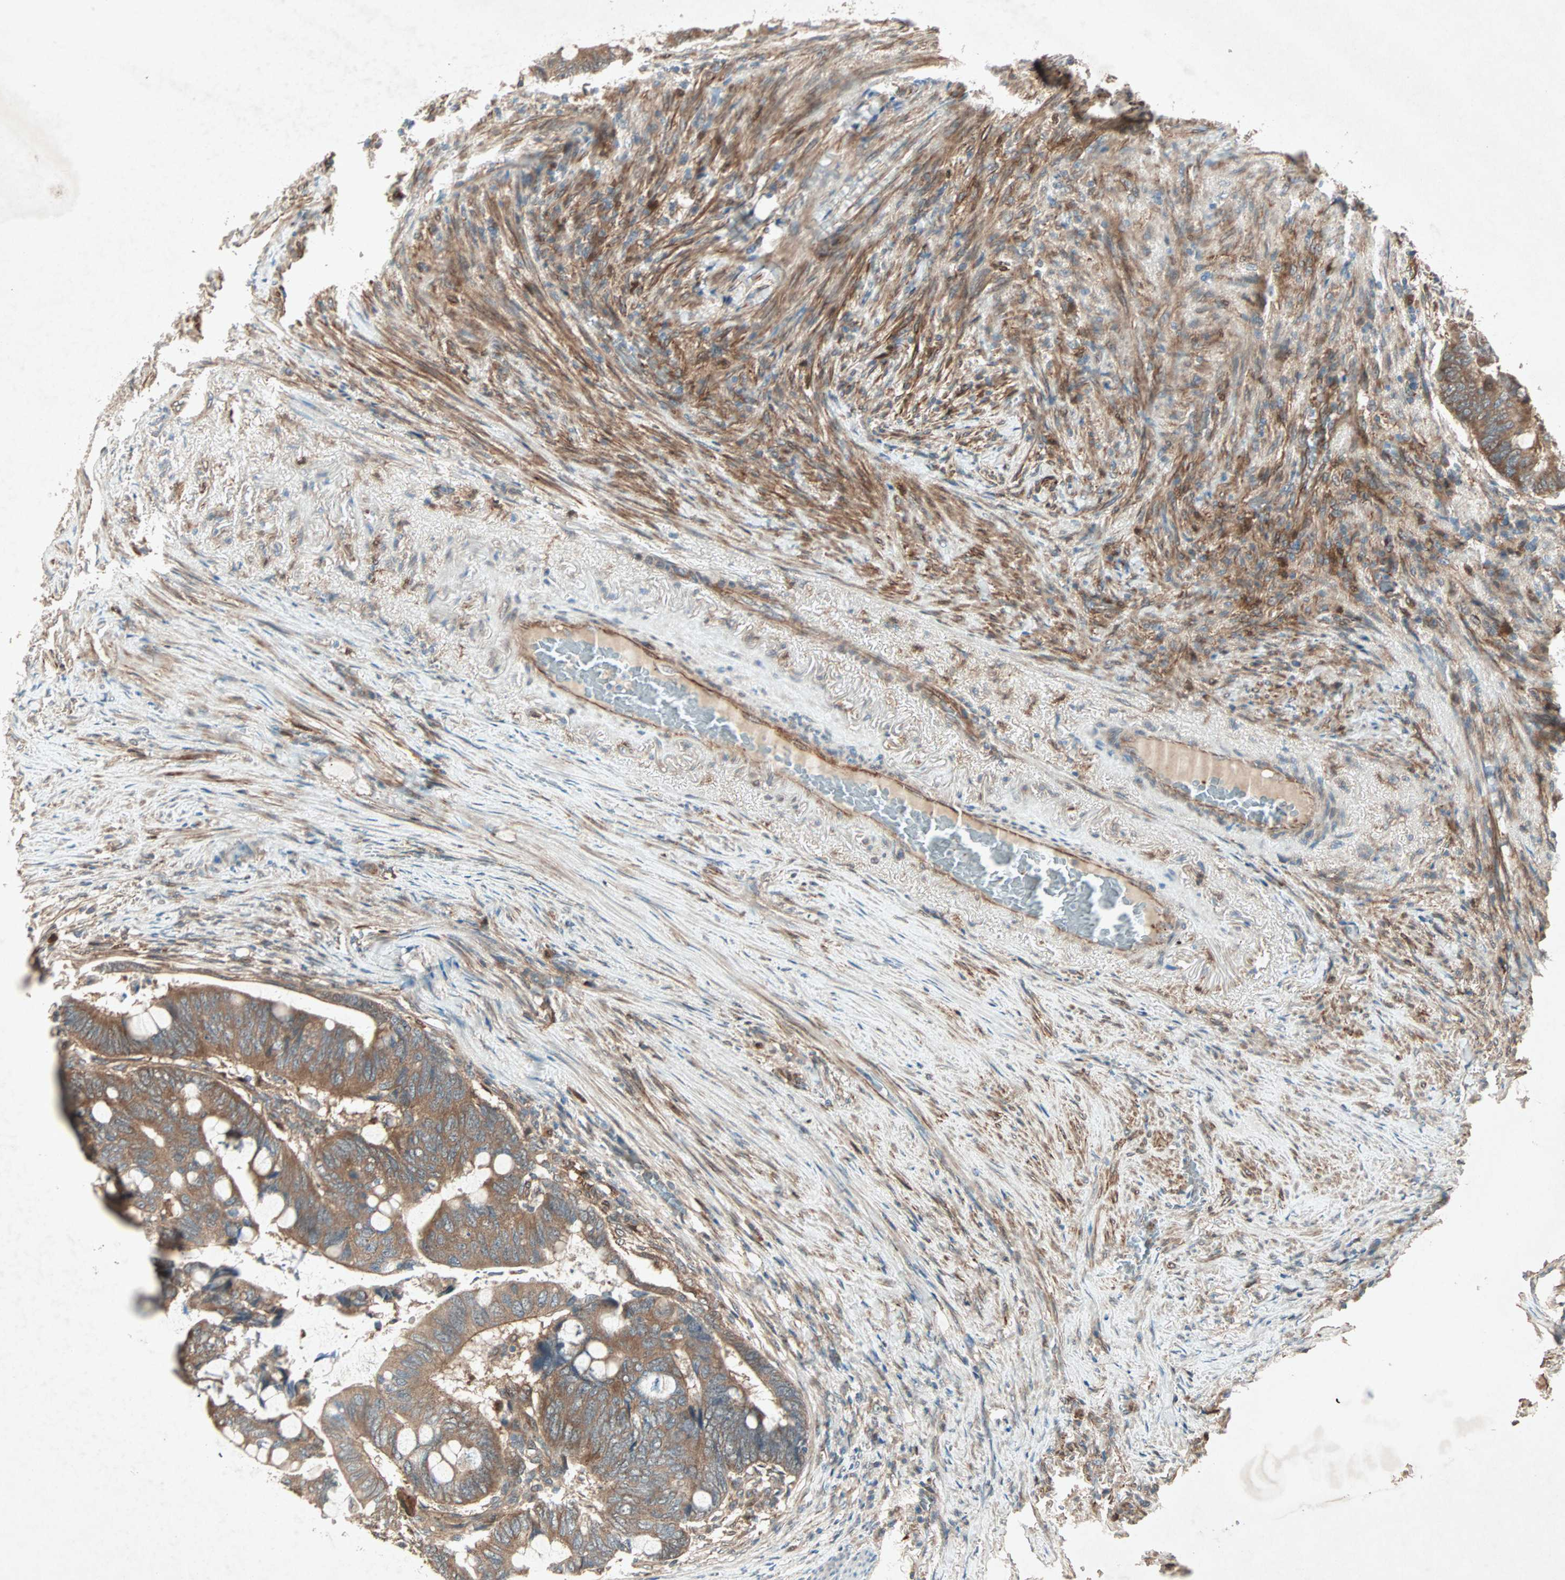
{"staining": {"intensity": "moderate", "quantity": ">75%", "location": "cytoplasmic/membranous"}, "tissue": "colorectal cancer", "cell_type": "Tumor cells", "image_type": "cancer", "snomed": [{"axis": "morphology", "description": "Normal tissue, NOS"}, {"axis": "morphology", "description": "Adenocarcinoma, NOS"}, {"axis": "topography", "description": "Rectum"}, {"axis": "topography", "description": "Peripheral nerve tissue"}], "caption": "A brown stain shows moderate cytoplasmic/membranous expression of a protein in adenocarcinoma (colorectal) tumor cells.", "gene": "SDSL", "patient": {"sex": "male", "age": 92}}